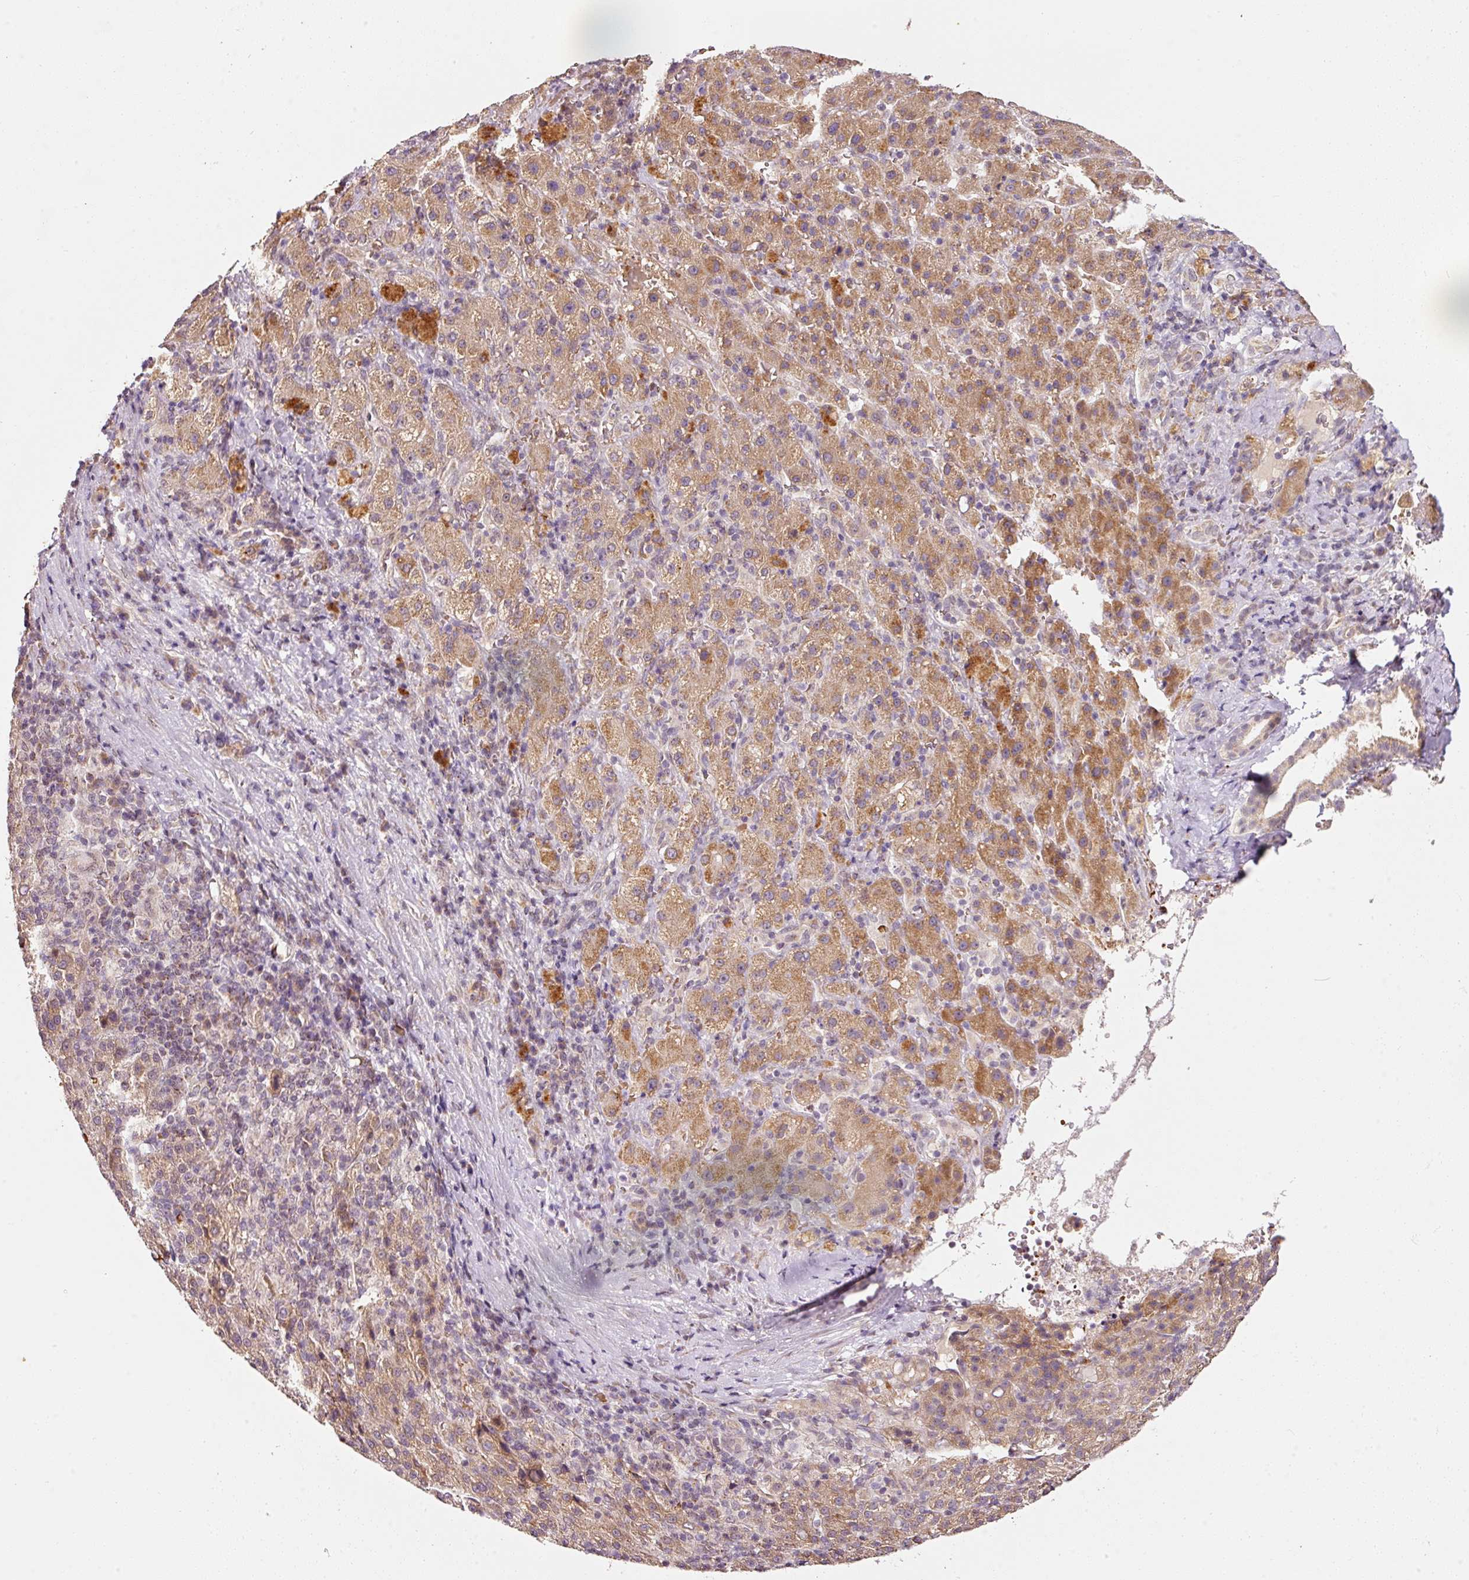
{"staining": {"intensity": "moderate", "quantity": ">75%", "location": "cytoplasmic/membranous"}, "tissue": "liver cancer", "cell_type": "Tumor cells", "image_type": "cancer", "snomed": [{"axis": "morphology", "description": "Carcinoma, Hepatocellular, NOS"}, {"axis": "topography", "description": "Liver"}], "caption": "Tumor cells reveal medium levels of moderate cytoplasmic/membranous expression in about >75% of cells in liver cancer (hepatocellular carcinoma). The staining was performed using DAB (3,3'-diaminobenzidine), with brown indicating positive protein expression. Nuclei are stained blue with hematoxylin.", "gene": "ZNF460", "patient": {"sex": "female", "age": 58}}